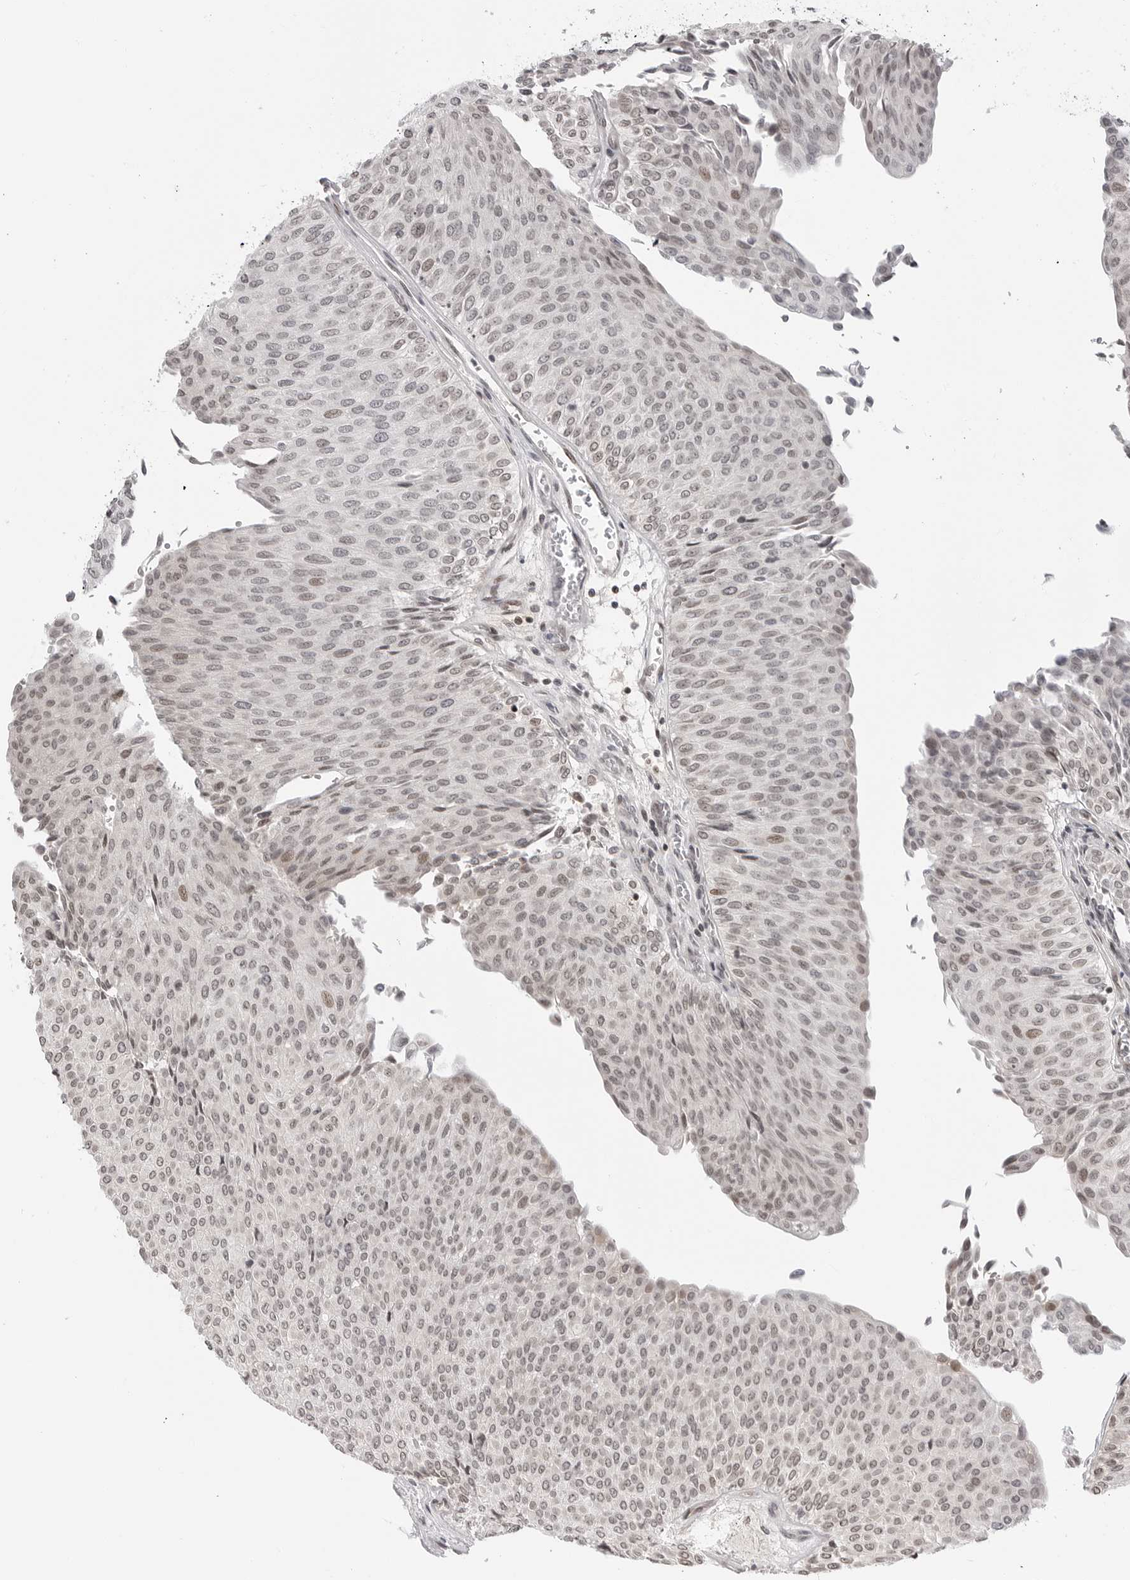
{"staining": {"intensity": "weak", "quantity": "<25%", "location": "nuclear"}, "tissue": "urothelial cancer", "cell_type": "Tumor cells", "image_type": "cancer", "snomed": [{"axis": "morphology", "description": "Urothelial carcinoma, Low grade"}, {"axis": "topography", "description": "Urinary bladder"}], "caption": "Tumor cells are negative for brown protein staining in urothelial cancer.", "gene": "C8orf33", "patient": {"sex": "male", "age": 78}}